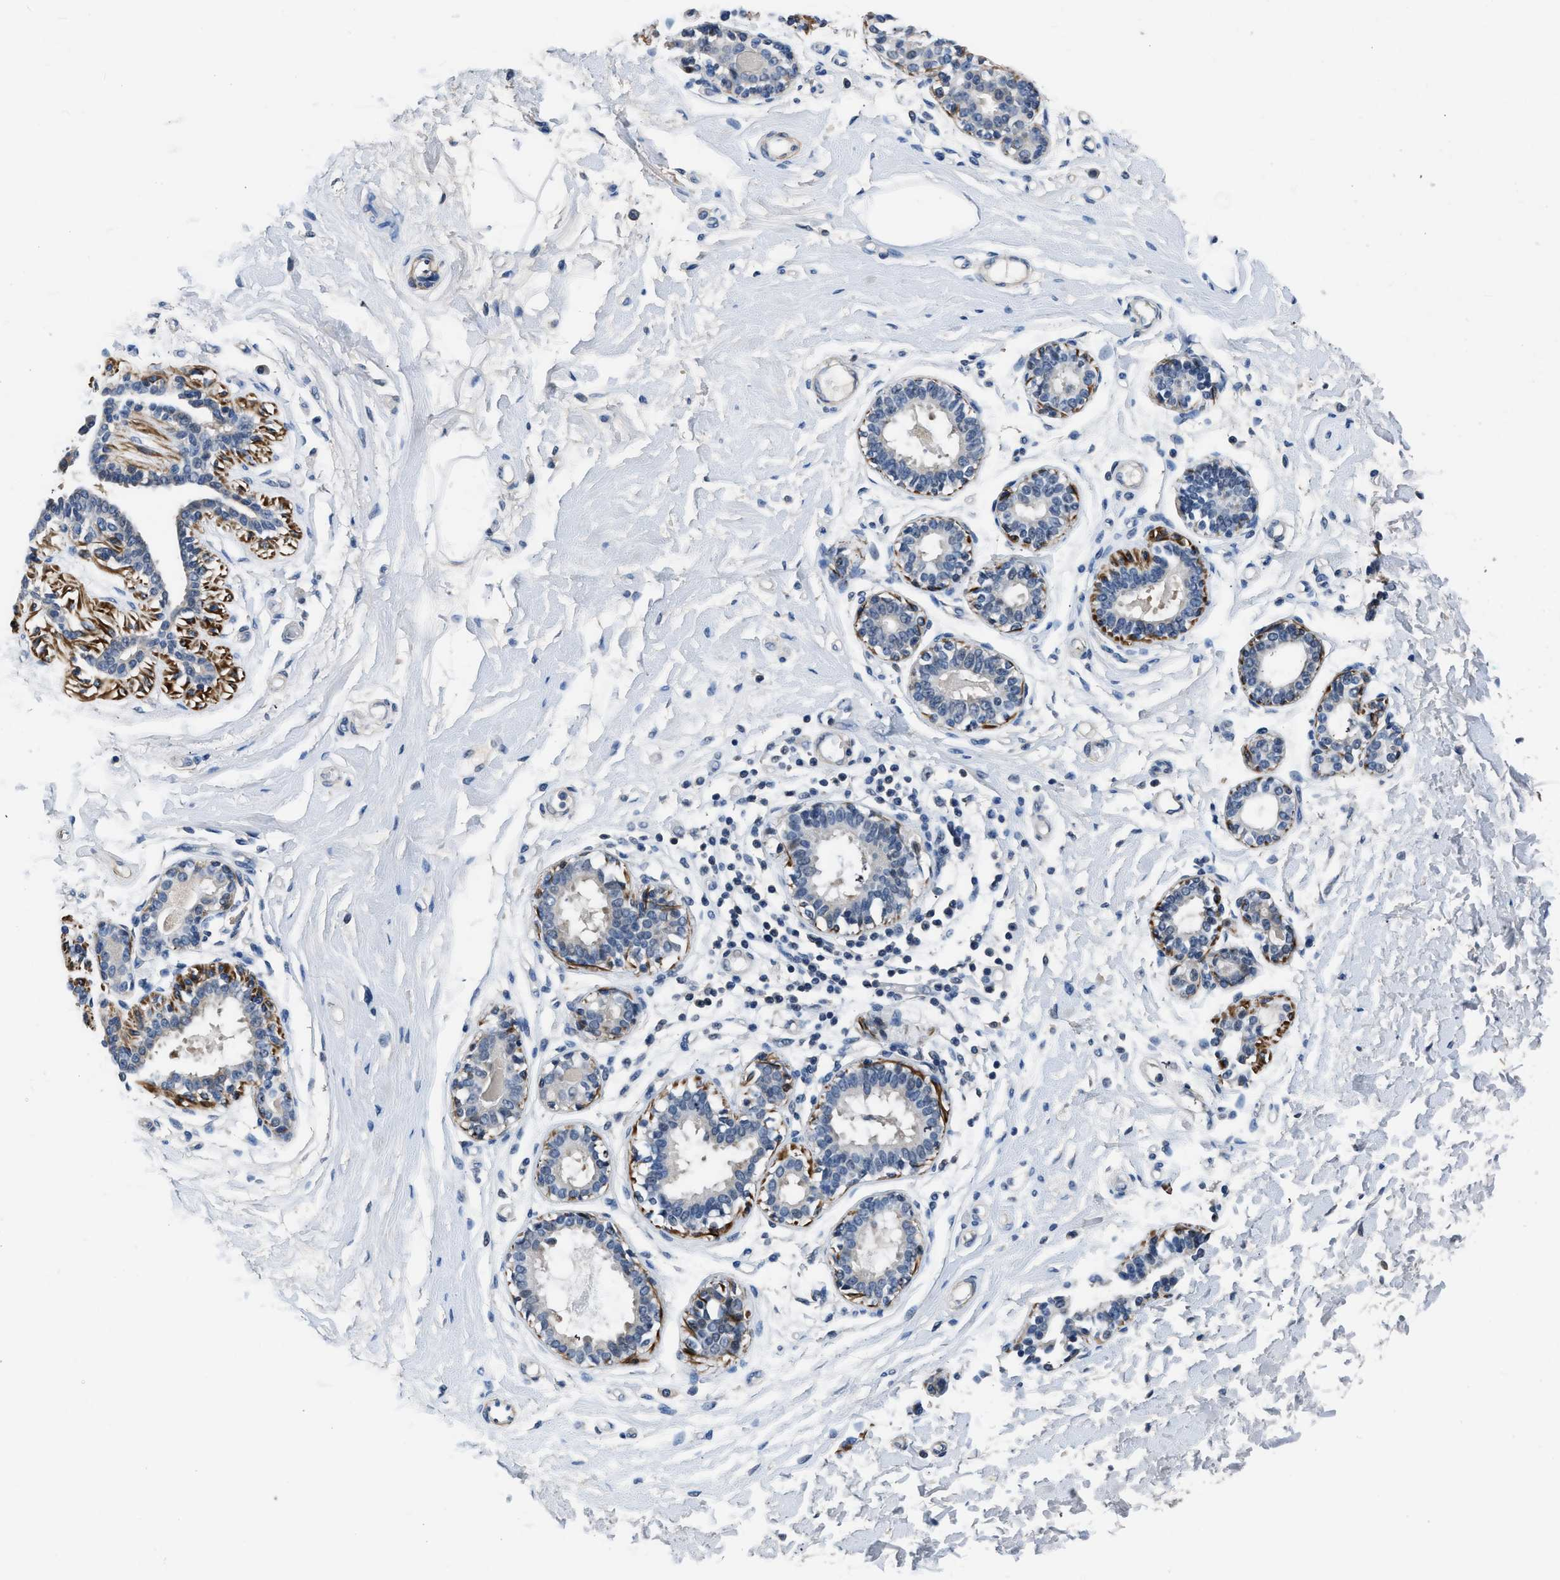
{"staining": {"intensity": "negative", "quantity": "none", "location": "none"}, "tissue": "breast", "cell_type": "Adipocytes", "image_type": "normal", "snomed": [{"axis": "morphology", "description": "Normal tissue, NOS"}, {"axis": "morphology", "description": "Lobular carcinoma"}, {"axis": "topography", "description": "Breast"}], "caption": "The image displays no significant staining in adipocytes of breast.", "gene": "LANCL2", "patient": {"sex": "female", "age": 59}}